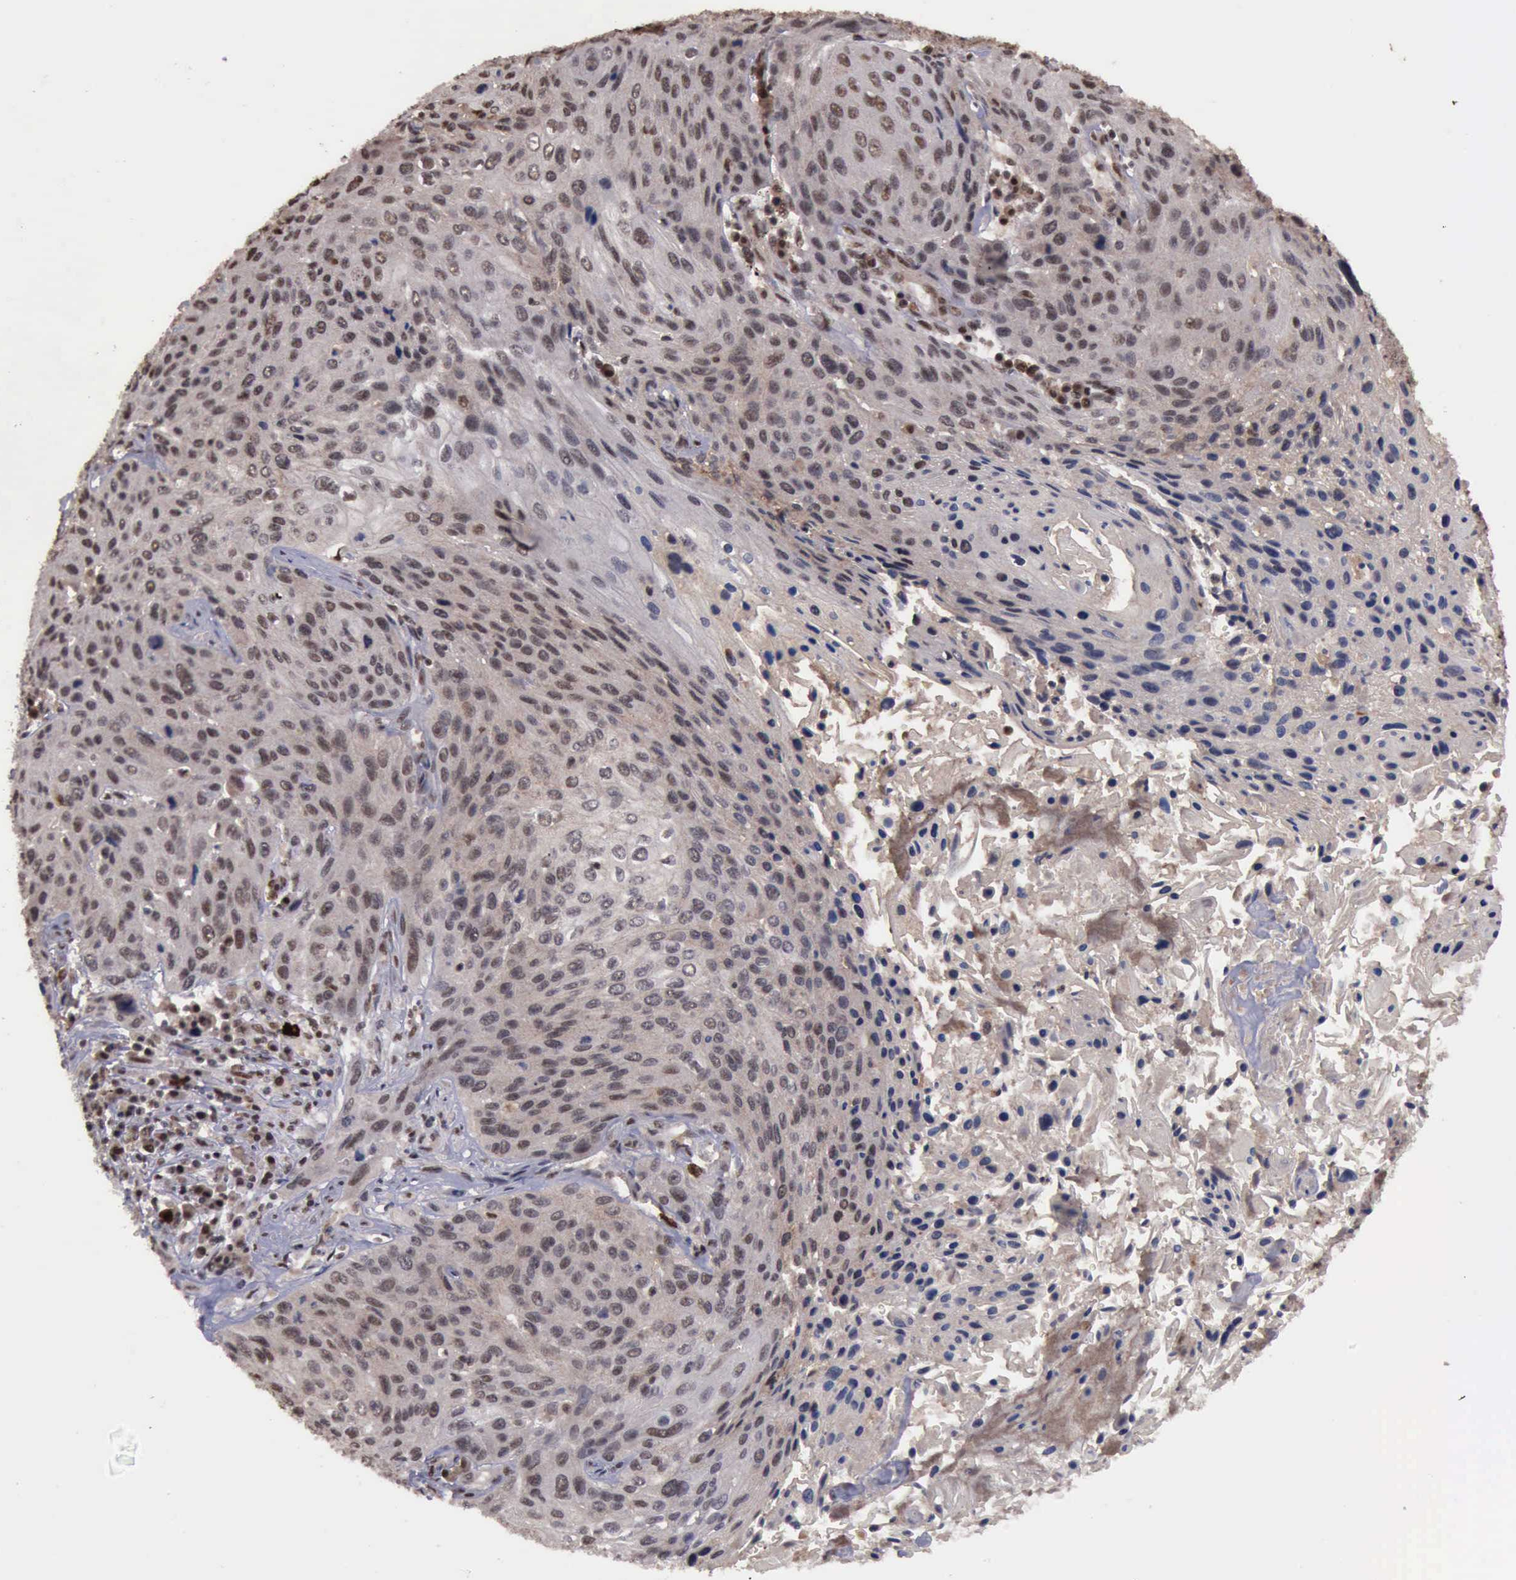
{"staining": {"intensity": "moderate", "quantity": ">75%", "location": "cytoplasmic/membranous,nuclear"}, "tissue": "cervical cancer", "cell_type": "Tumor cells", "image_type": "cancer", "snomed": [{"axis": "morphology", "description": "Squamous cell carcinoma, NOS"}, {"axis": "topography", "description": "Cervix"}], "caption": "Immunohistochemistry (IHC) (DAB) staining of human cervical cancer (squamous cell carcinoma) demonstrates moderate cytoplasmic/membranous and nuclear protein staining in about >75% of tumor cells. Using DAB (3,3'-diaminobenzidine) (brown) and hematoxylin (blue) stains, captured at high magnification using brightfield microscopy.", "gene": "TRMT2A", "patient": {"sex": "female", "age": 32}}